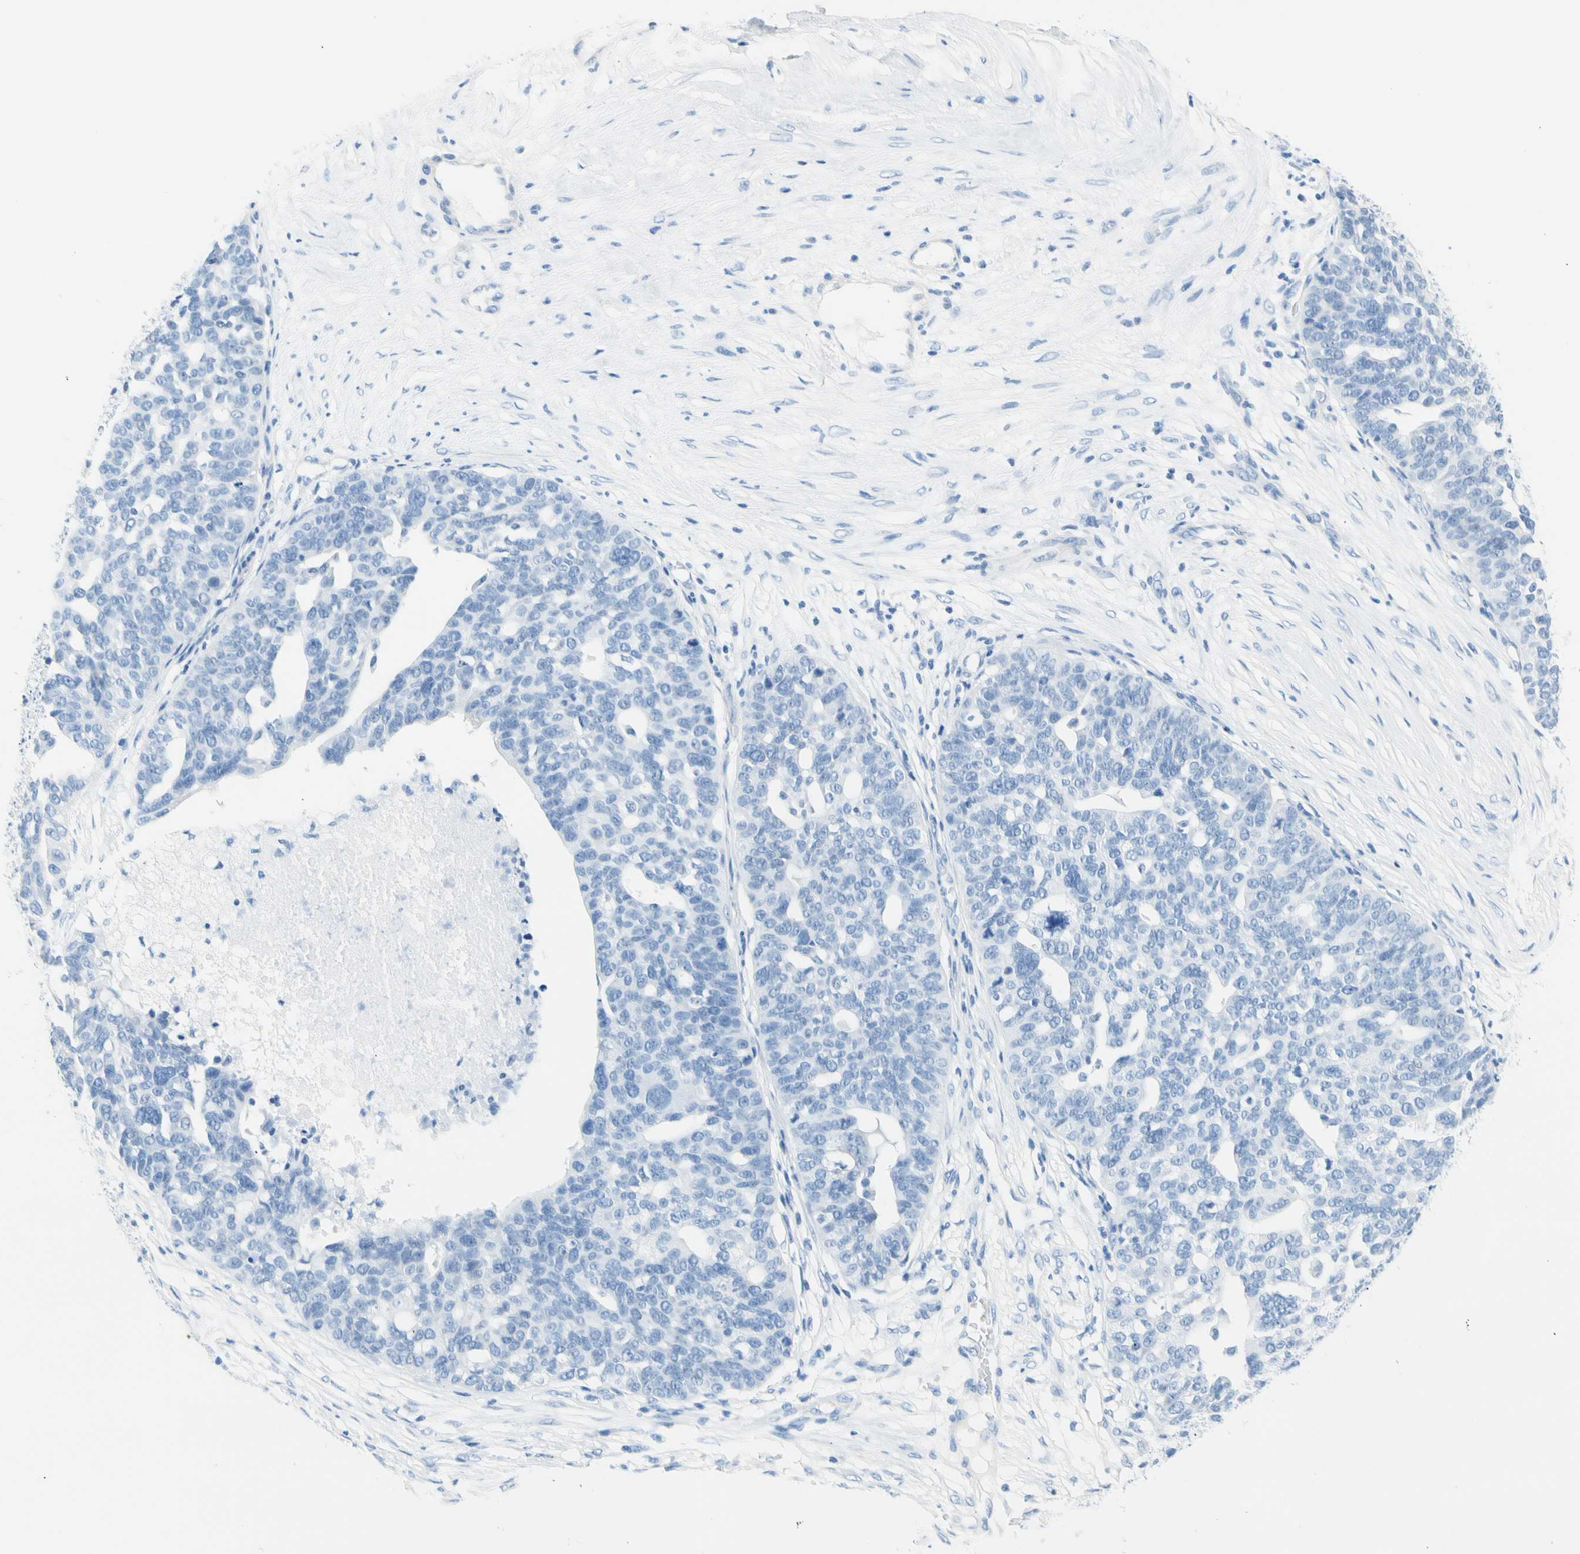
{"staining": {"intensity": "negative", "quantity": "none", "location": "none"}, "tissue": "ovarian cancer", "cell_type": "Tumor cells", "image_type": "cancer", "snomed": [{"axis": "morphology", "description": "Cystadenocarcinoma, serous, NOS"}, {"axis": "topography", "description": "Ovary"}], "caption": "DAB immunohistochemical staining of human ovarian cancer shows no significant staining in tumor cells. Brightfield microscopy of immunohistochemistry (IHC) stained with DAB (brown) and hematoxylin (blue), captured at high magnification.", "gene": "CEL", "patient": {"sex": "female", "age": 59}}